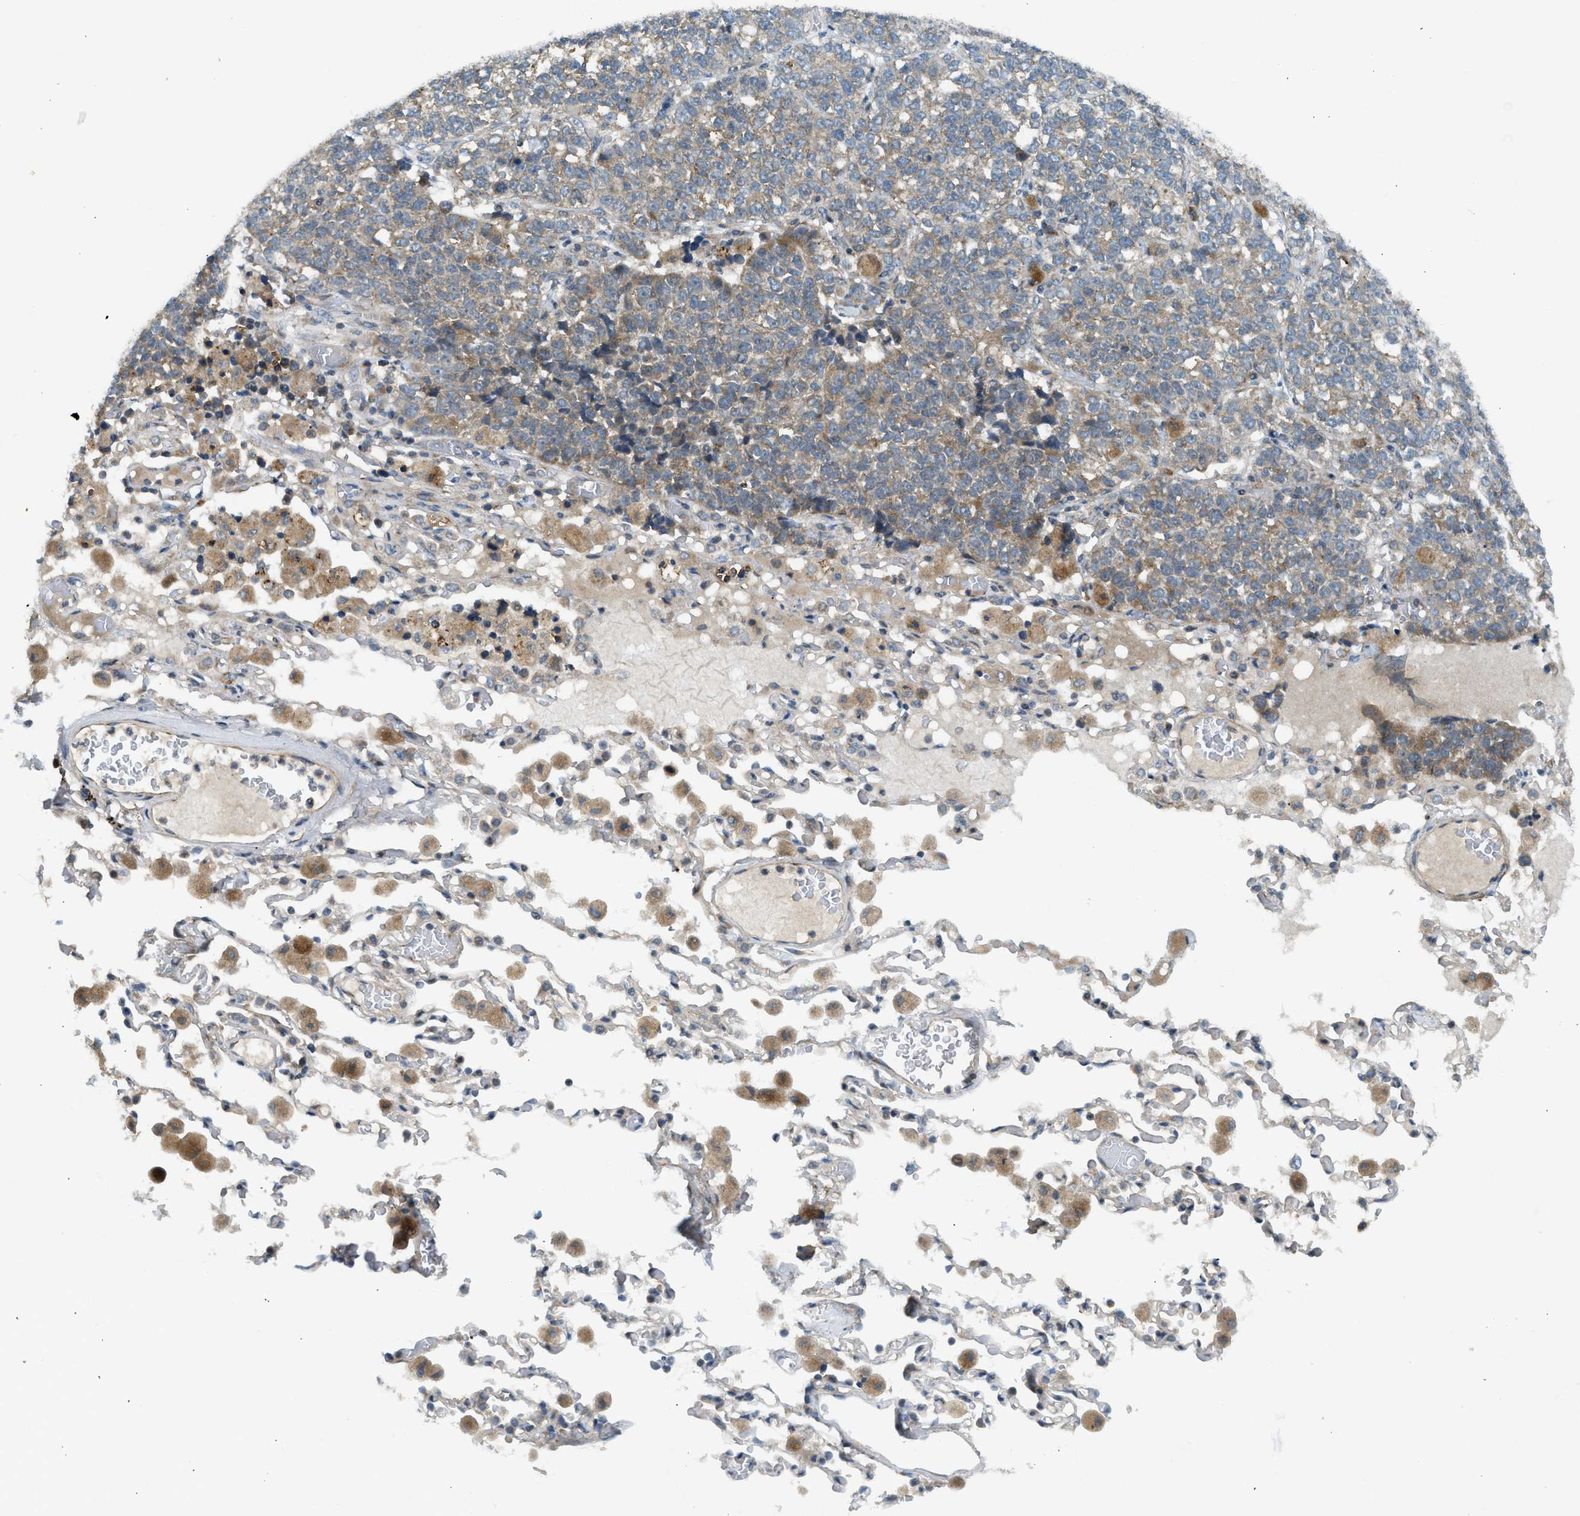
{"staining": {"intensity": "weak", "quantity": ">75%", "location": "cytoplasmic/membranous"}, "tissue": "lung cancer", "cell_type": "Tumor cells", "image_type": "cancer", "snomed": [{"axis": "morphology", "description": "Adenocarcinoma, NOS"}, {"axis": "topography", "description": "Lung"}], "caption": "IHC of human adenocarcinoma (lung) reveals low levels of weak cytoplasmic/membranous staining in approximately >75% of tumor cells.", "gene": "STARD3", "patient": {"sex": "male", "age": 49}}